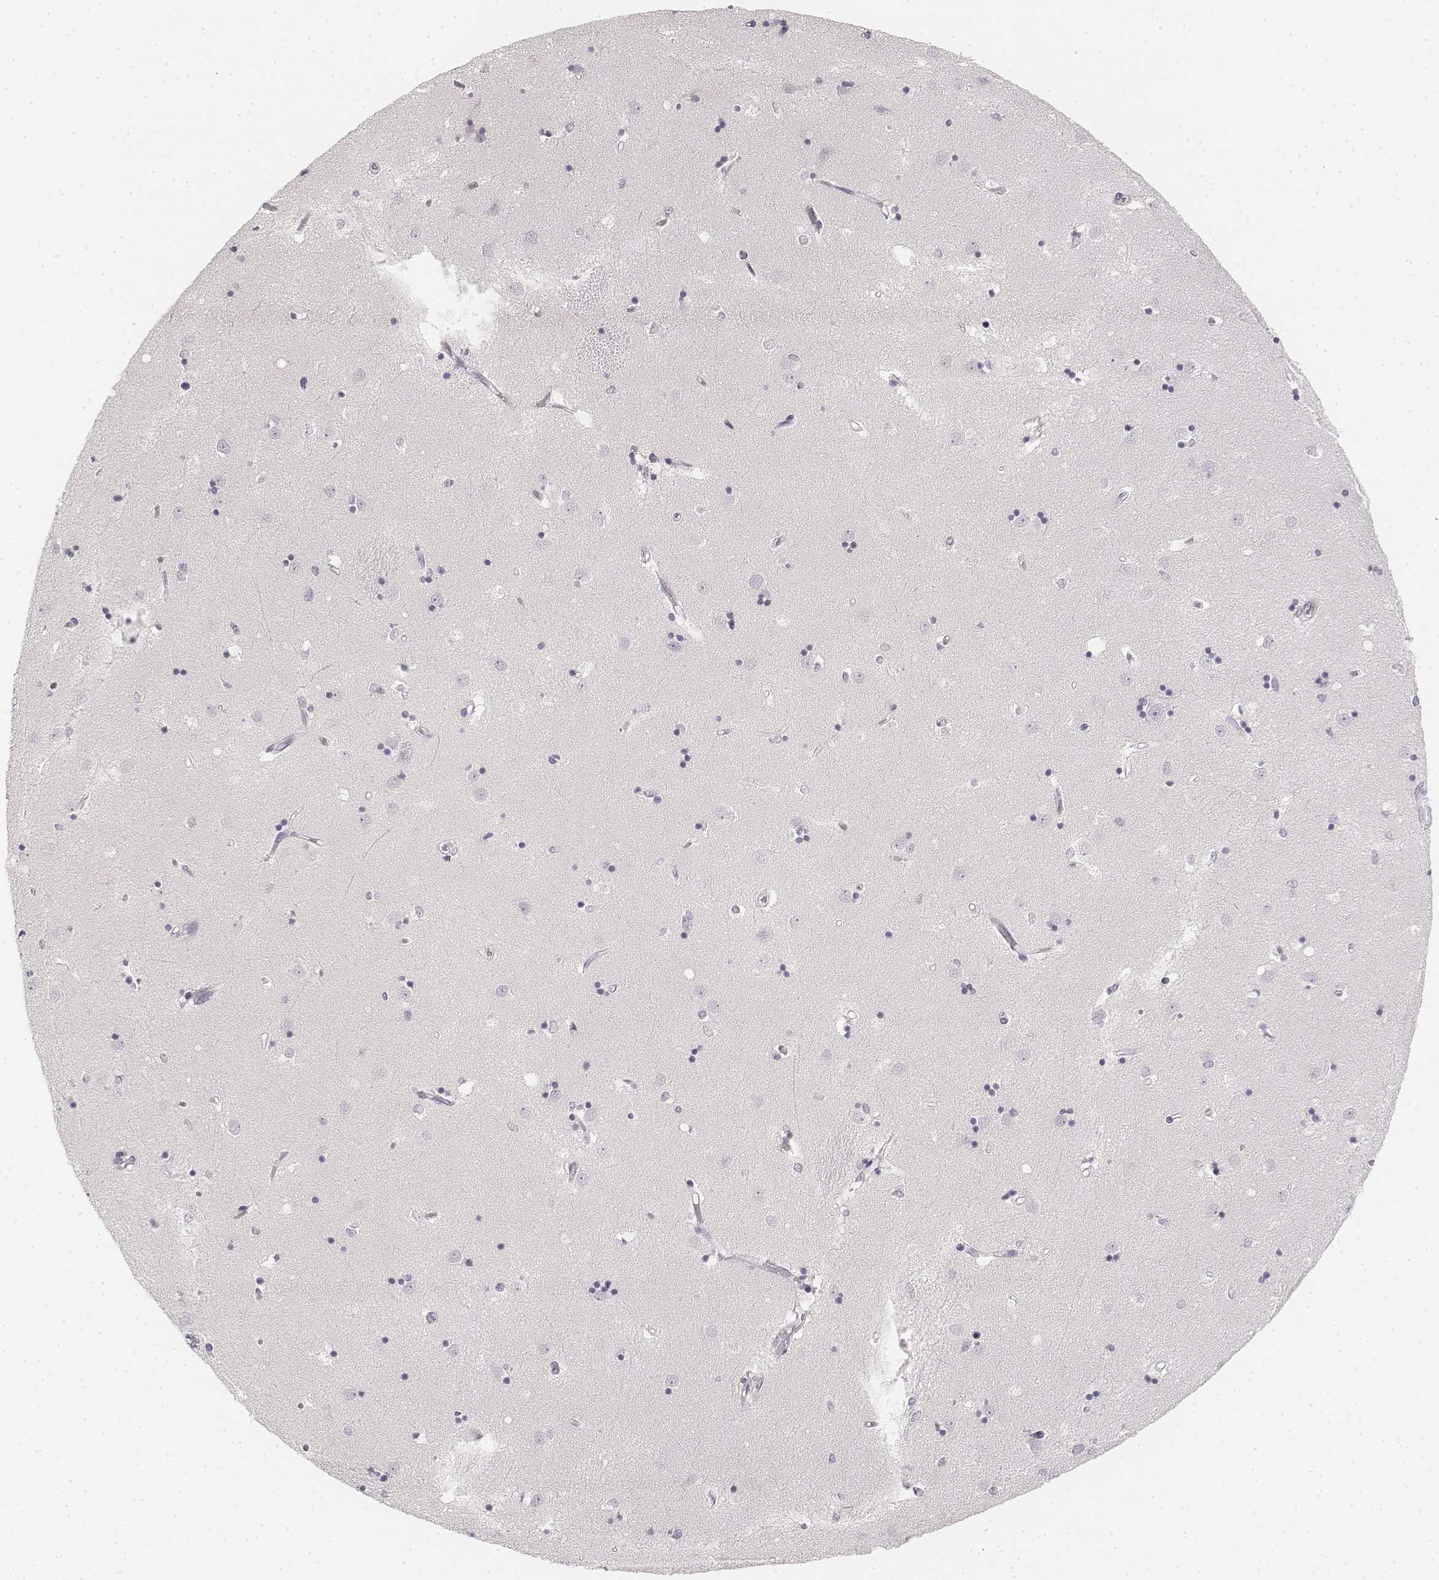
{"staining": {"intensity": "negative", "quantity": "none", "location": "none"}, "tissue": "caudate", "cell_type": "Glial cells", "image_type": "normal", "snomed": [{"axis": "morphology", "description": "Normal tissue, NOS"}, {"axis": "topography", "description": "Lateral ventricle wall"}], "caption": "Immunohistochemistry (IHC) photomicrograph of normal caudate: caudate stained with DAB reveals no significant protein staining in glial cells. Brightfield microscopy of immunohistochemistry stained with DAB (brown) and hematoxylin (blue), captured at high magnification.", "gene": "DSG4", "patient": {"sex": "male", "age": 54}}